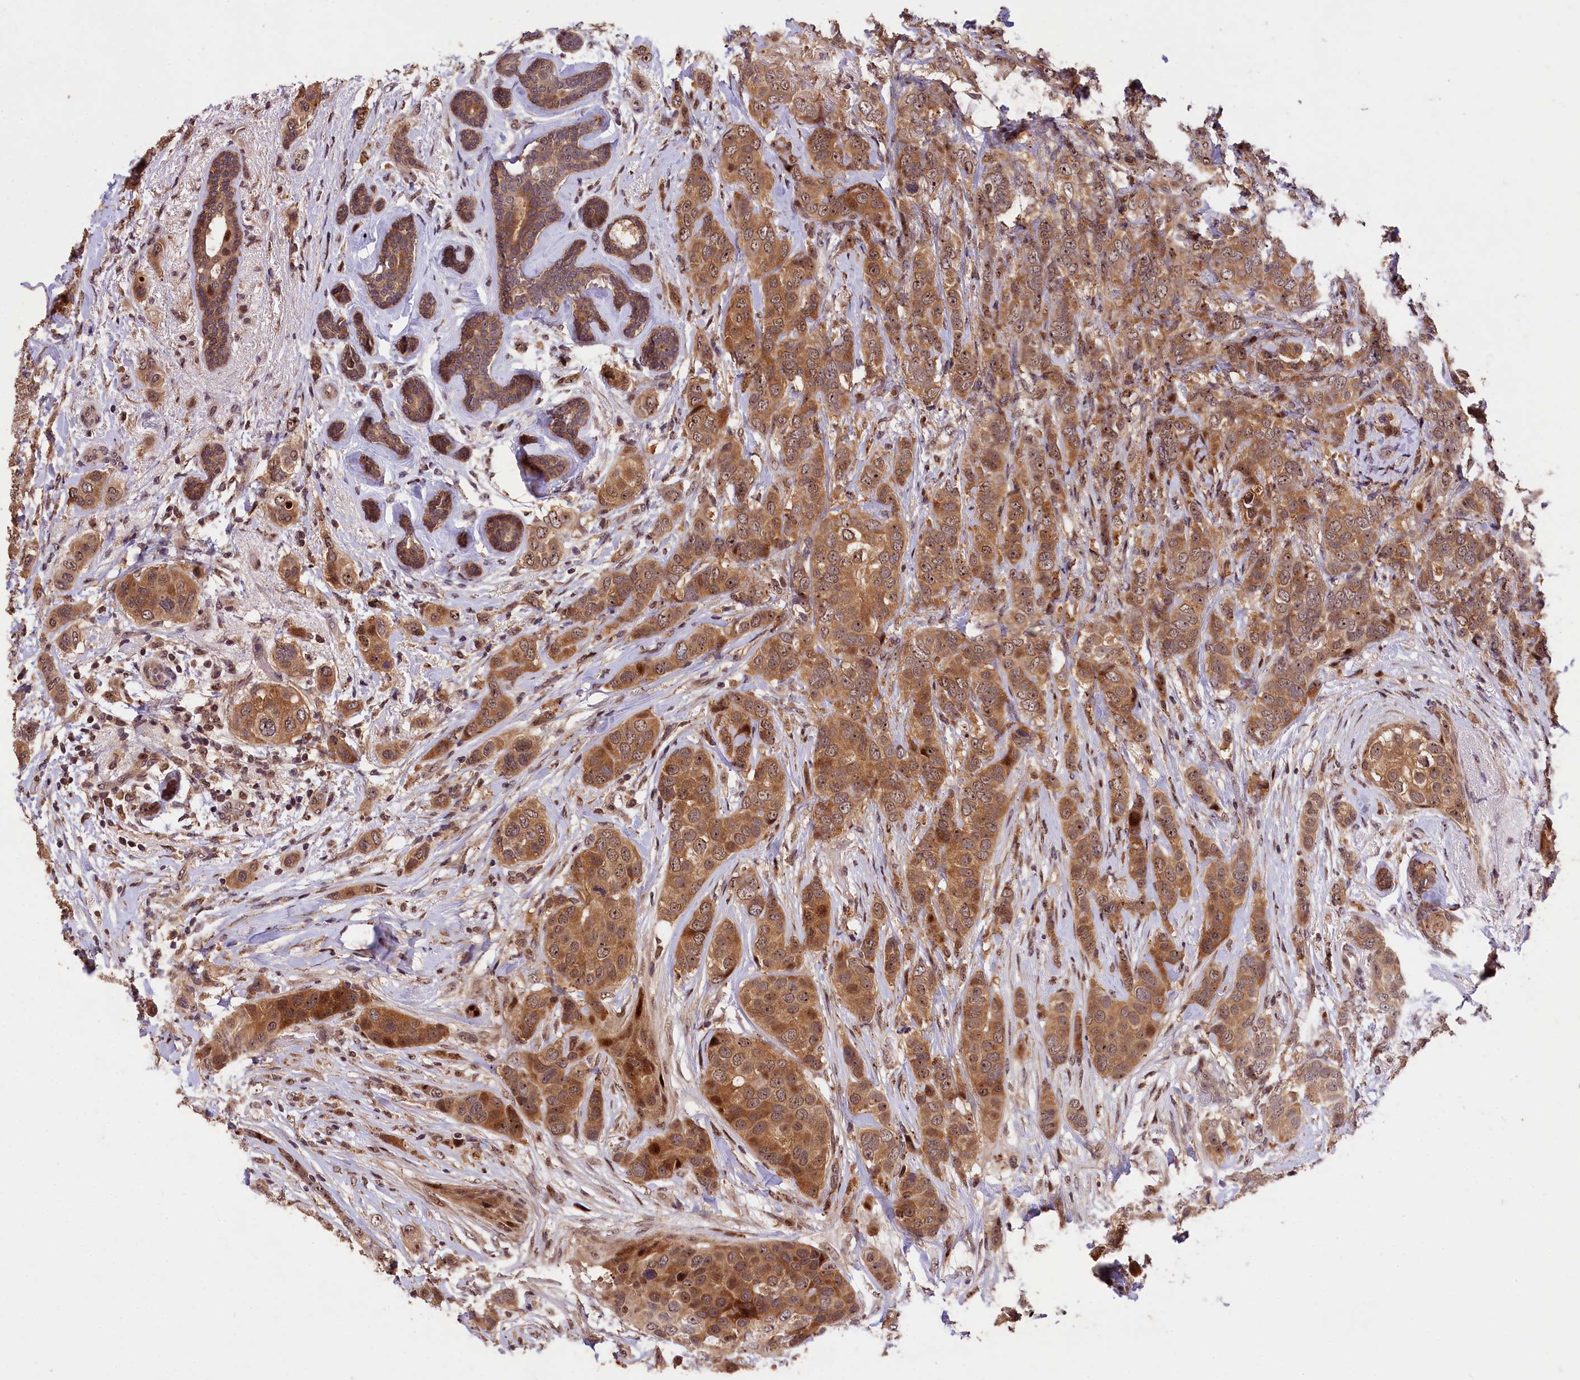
{"staining": {"intensity": "moderate", "quantity": ">75%", "location": "cytoplasmic/membranous,nuclear"}, "tissue": "breast cancer", "cell_type": "Tumor cells", "image_type": "cancer", "snomed": [{"axis": "morphology", "description": "Lobular carcinoma"}, {"axis": "topography", "description": "Breast"}], "caption": "Moderate cytoplasmic/membranous and nuclear staining for a protein is appreciated in approximately >75% of tumor cells of breast cancer using immunohistochemistry.", "gene": "PHAF1", "patient": {"sex": "female", "age": 51}}